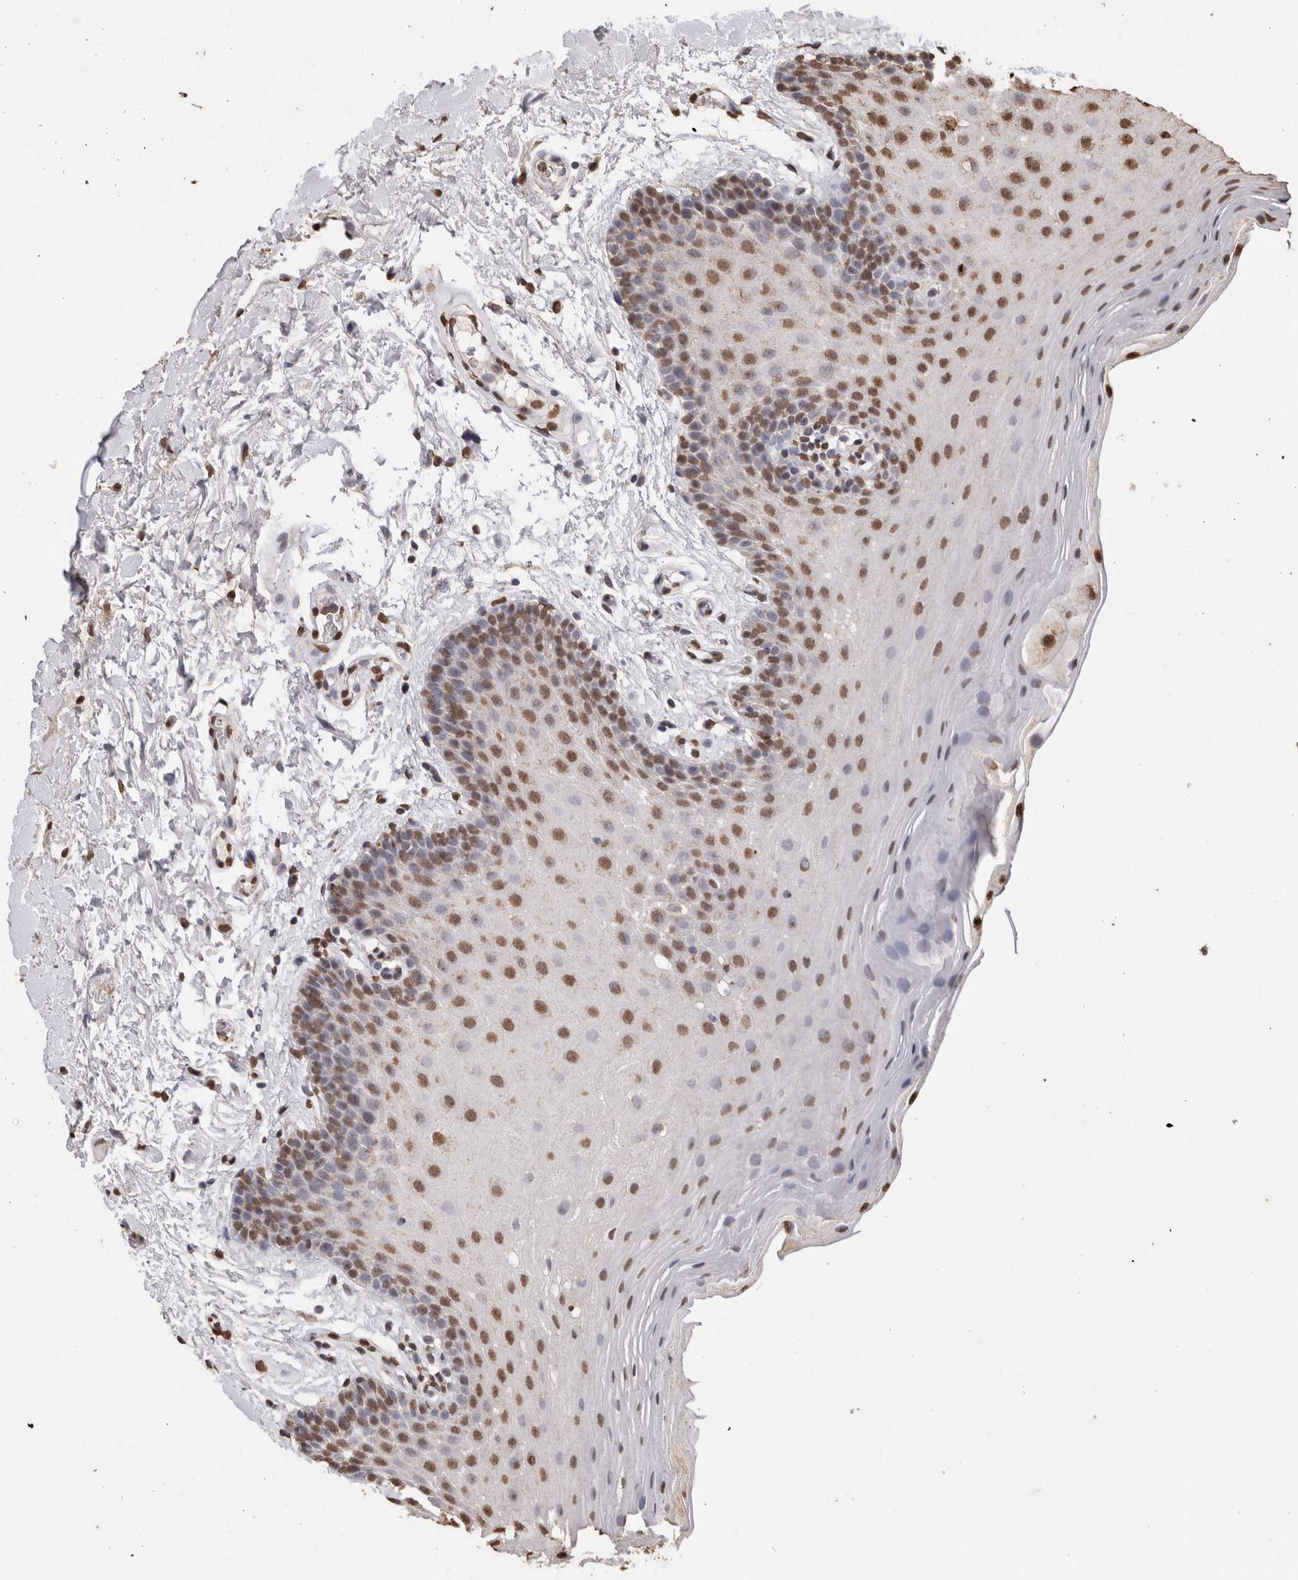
{"staining": {"intensity": "strong", "quantity": "25%-75%", "location": "nuclear"}, "tissue": "oral mucosa", "cell_type": "Squamous epithelial cells", "image_type": "normal", "snomed": [{"axis": "morphology", "description": "Normal tissue, NOS"}, {"axis": "topography", "description": "Oral tissue"}], "caption": "The histopathology image exhibits immunohistochemical staining of unremarkable oral mucosa. There is strong nuclear staining is appreciated in approximately 25%-75% of squamous epithelial cells.", "gene": "NTHL1", "patient": {"sex": "male", "age": 62}}